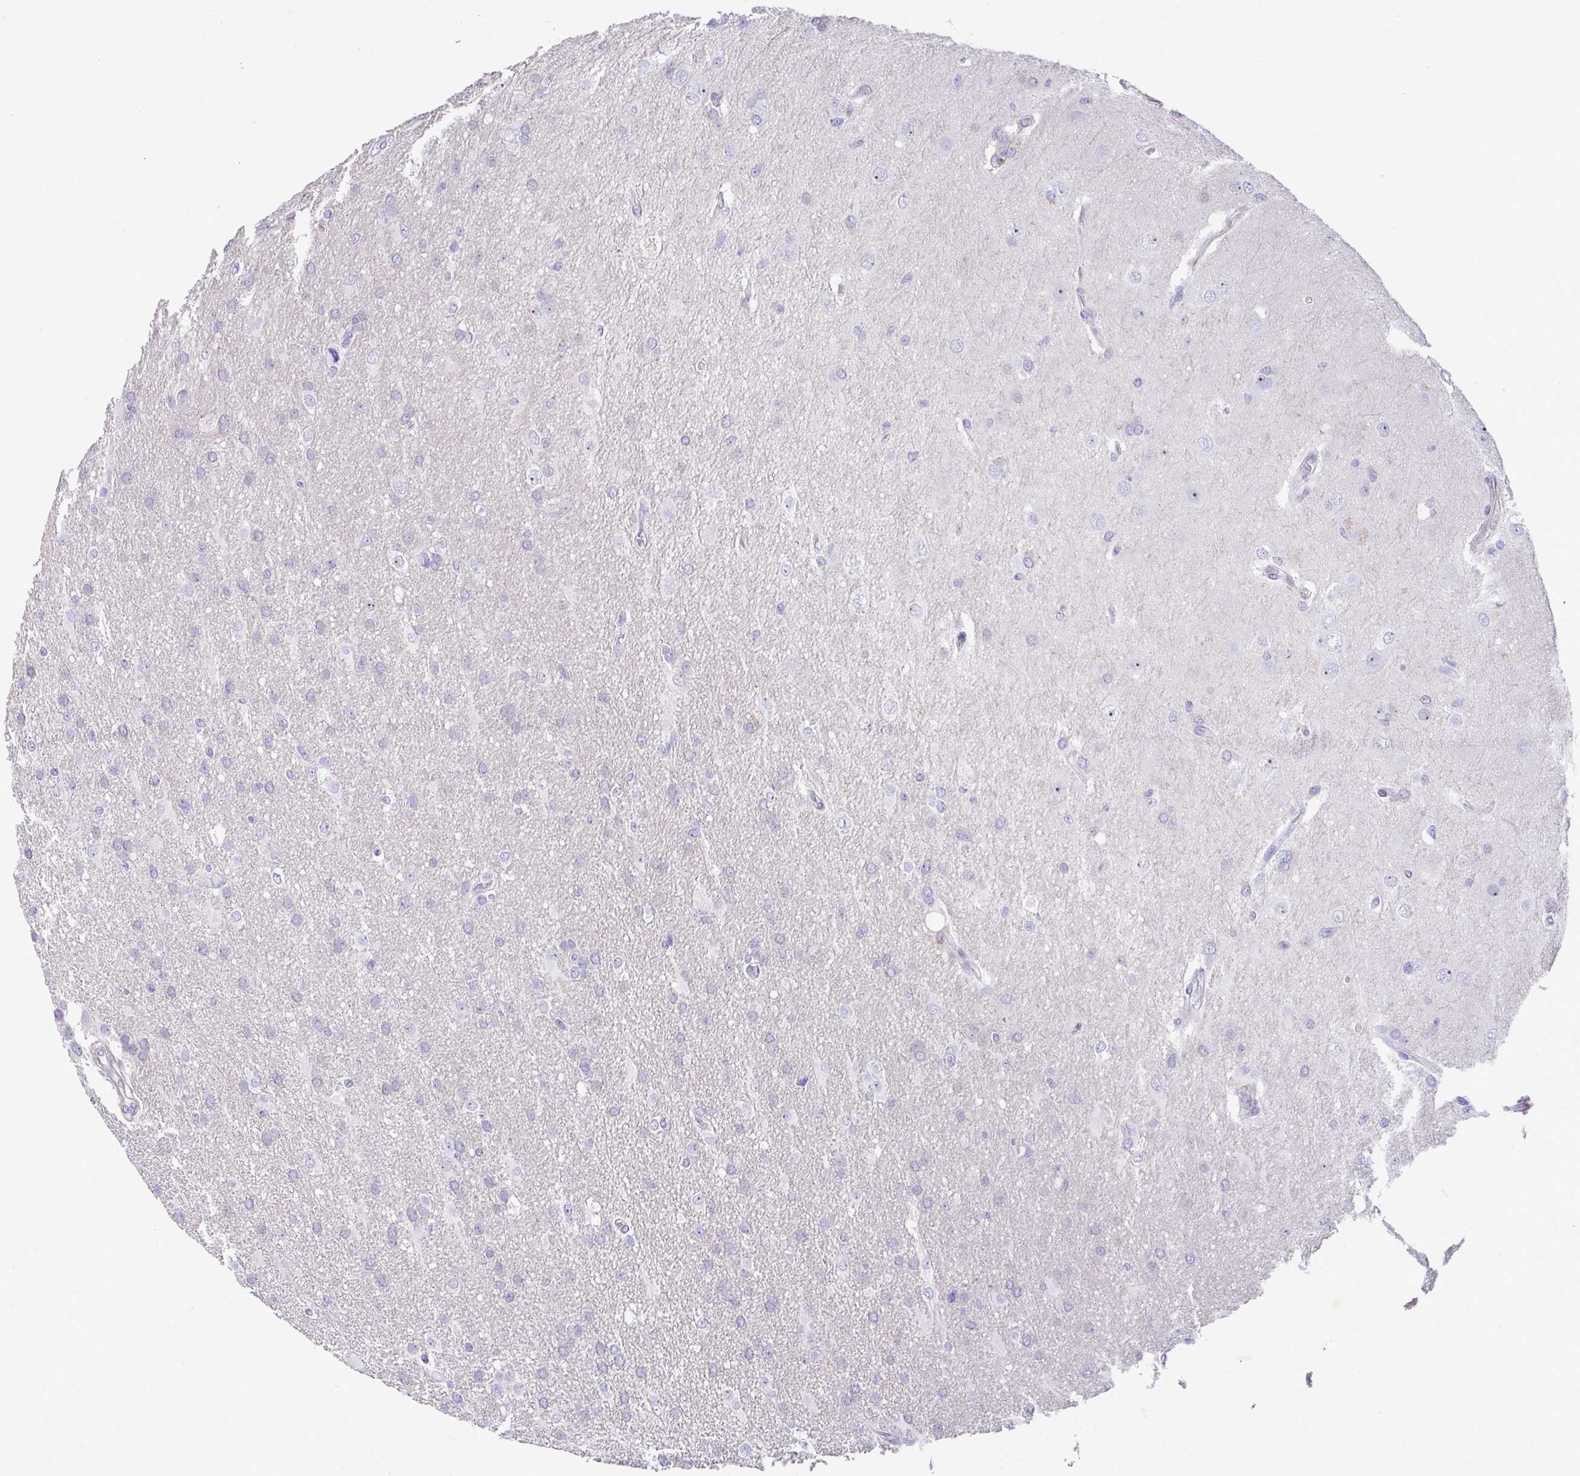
{"staining": {"intensity": "negative", "quantity": "none", "location": "none"}, "tissue": "glioma", "cell_type": "Tumor cells", "image_type": "cancer", "snomed": [{"axis": "morphology", "description": "Glioma, malignant, High grade"}, {"axis": "topography", "description": "Brain"}], "caption": "An image of human glioma is negative for staining in tumor cells. Nuclei are stained in blue.", "gene": "LHFPL6", "patient": {"sex": "male", "age": 53}}